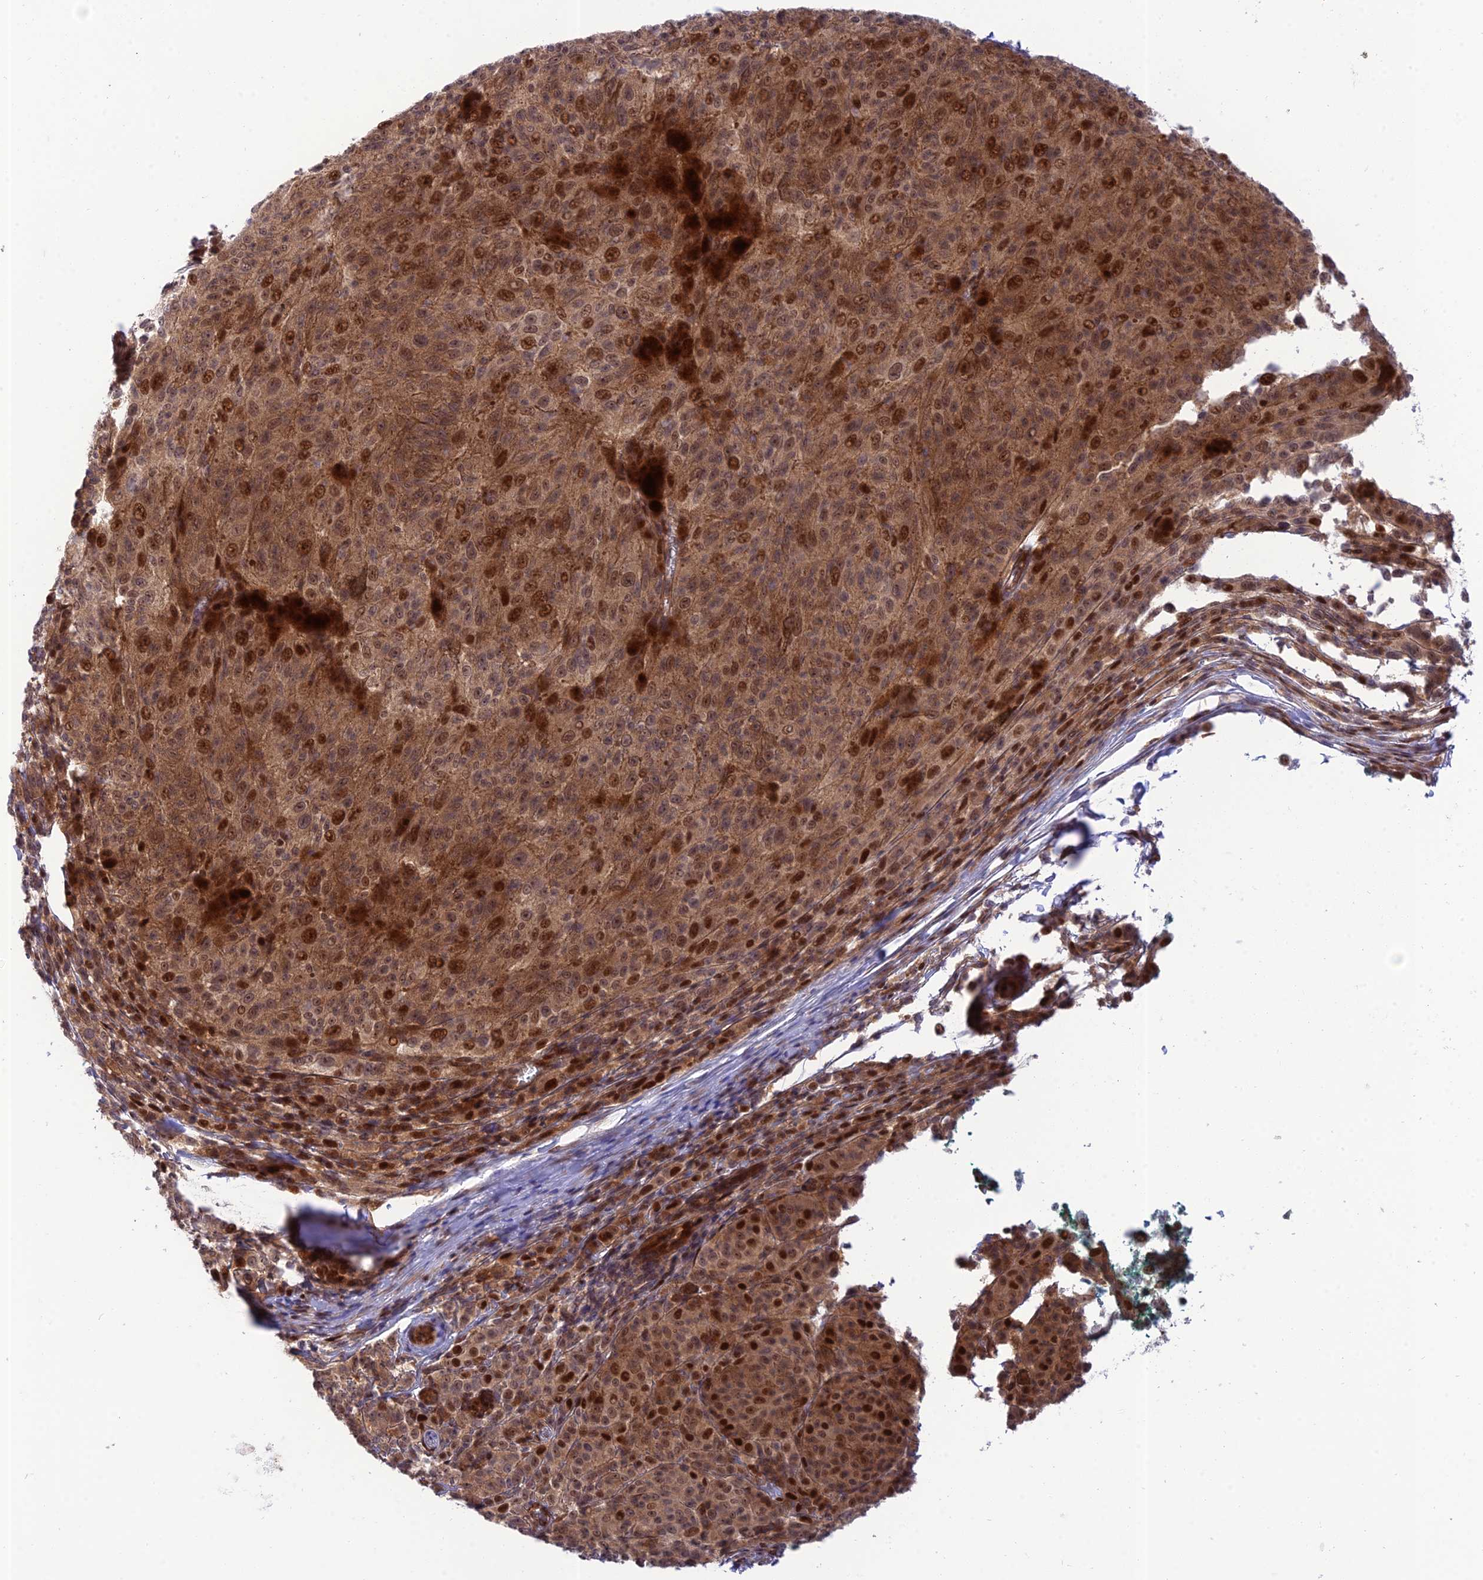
{"staining": {"intensity": "moderate", "quantity": ">75%", "location": "cytoplasmic/membranous,nuclear"}, "tissue": "melanoma", "cell_type": "Tumor cells", "image_type": "cancer", "snomed": [{"axis": "morphology", "description": "Malignant melanoma, NOS"}, {"axis": "topography", "description": "Skin"}], "caption": "Immunohistochemical staining of human melanoma reveals medium levels of moderate cytoplasmic/membranous and nuclear staining in approximately >75% of tumor cells.", "gene": "ZNF584", "patient": {"sex": "female", "age": 52}}